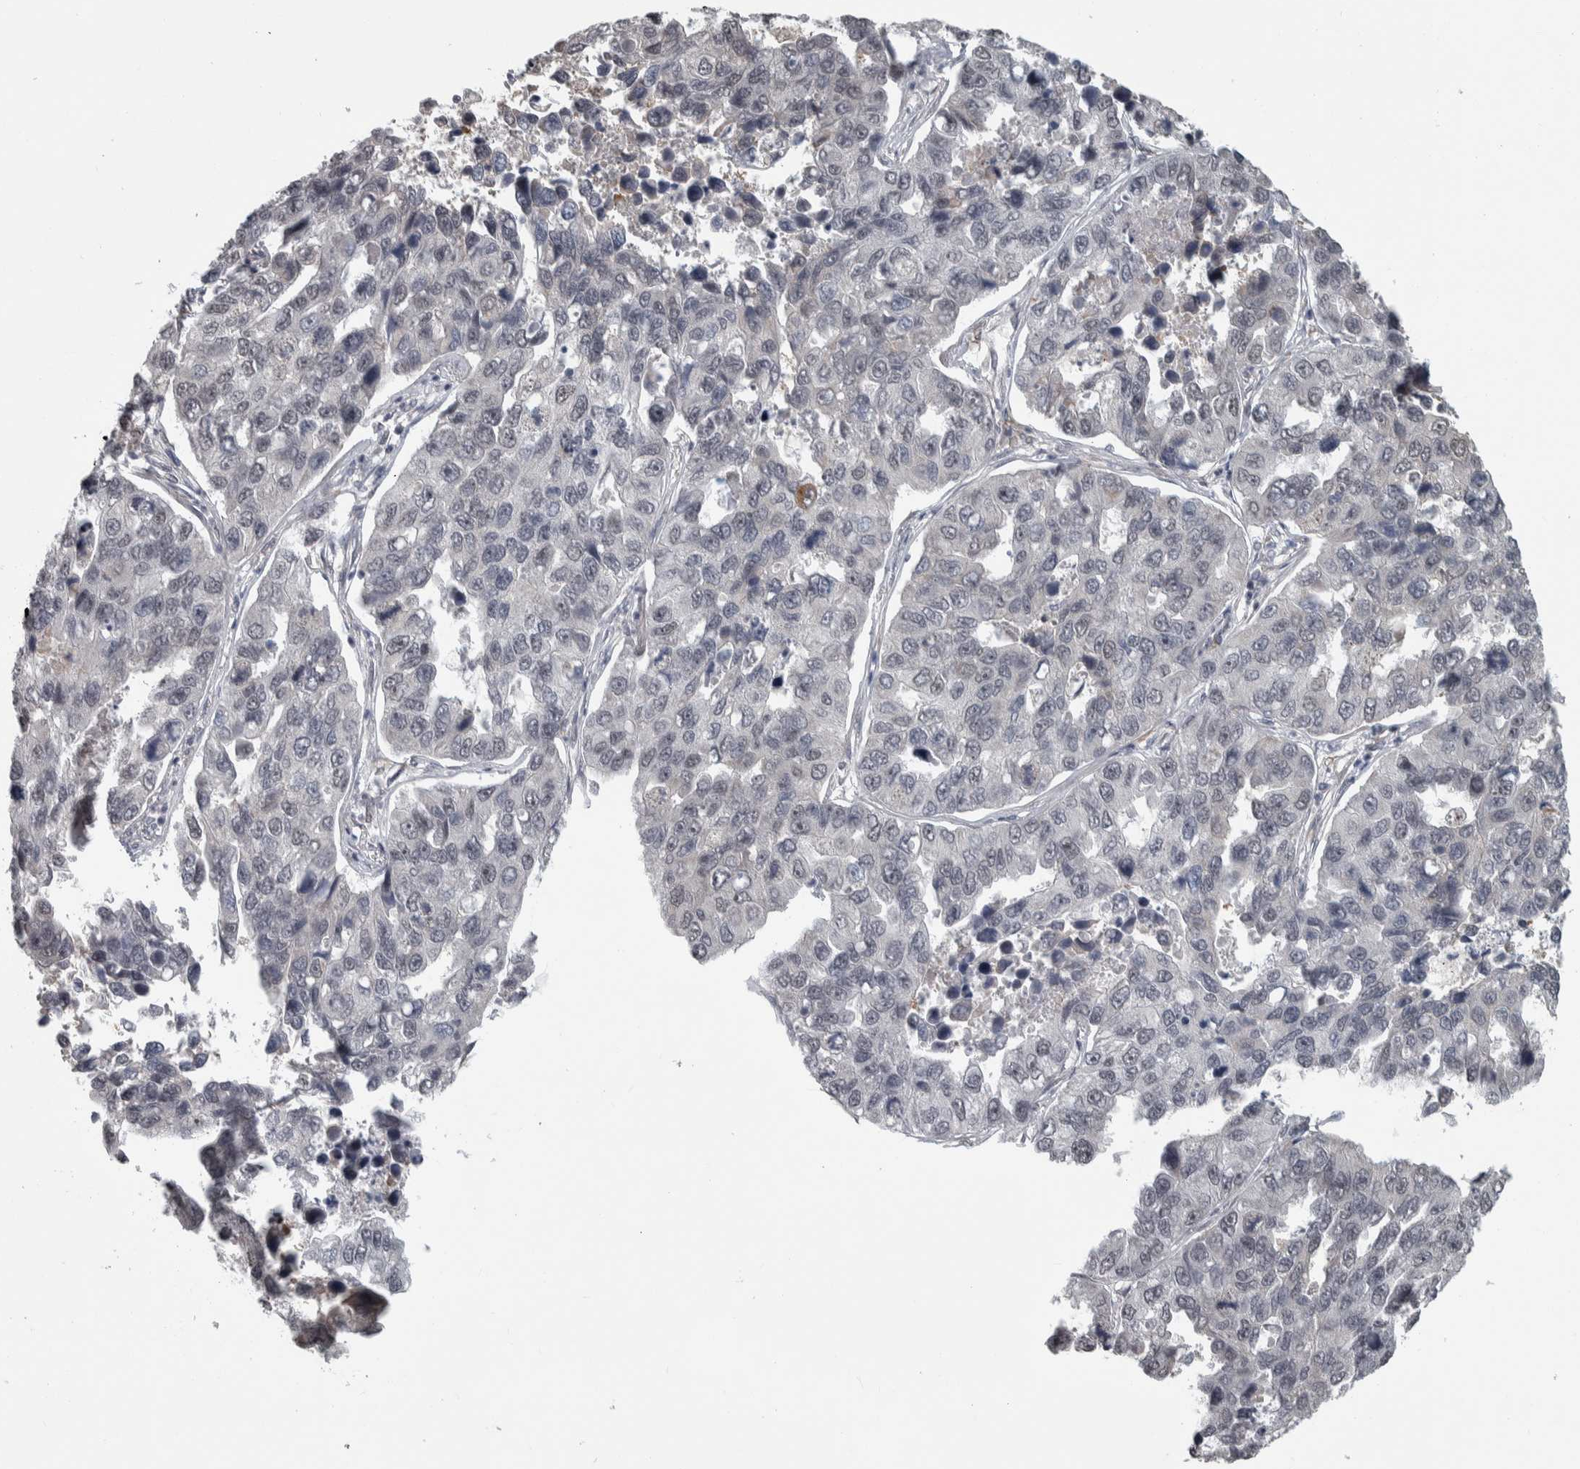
{"staining": {"intensity": "negative", "quantity": "none", "location": "none"}, "tissue": "lung cancer", "cell_type": "Tumor cells", "image_type": "cancer", "snomed": [{"axis": "morphology", "description": "Adenocarcinoma, NOS"}, {"axis": "topography", "description": "Lung"}], "caption": "Immunohistochemistry (IHC) of lung adenocarcinoma demonstrates no positivity in tumor cells. Brightfield microscopy of immunohistochemistry (IHC) stained with DAB (brown) and hematoxylin (blue), captured at high magnification.", "gene": "DDX42", "patient": {"sex": "male", "age": 64}}